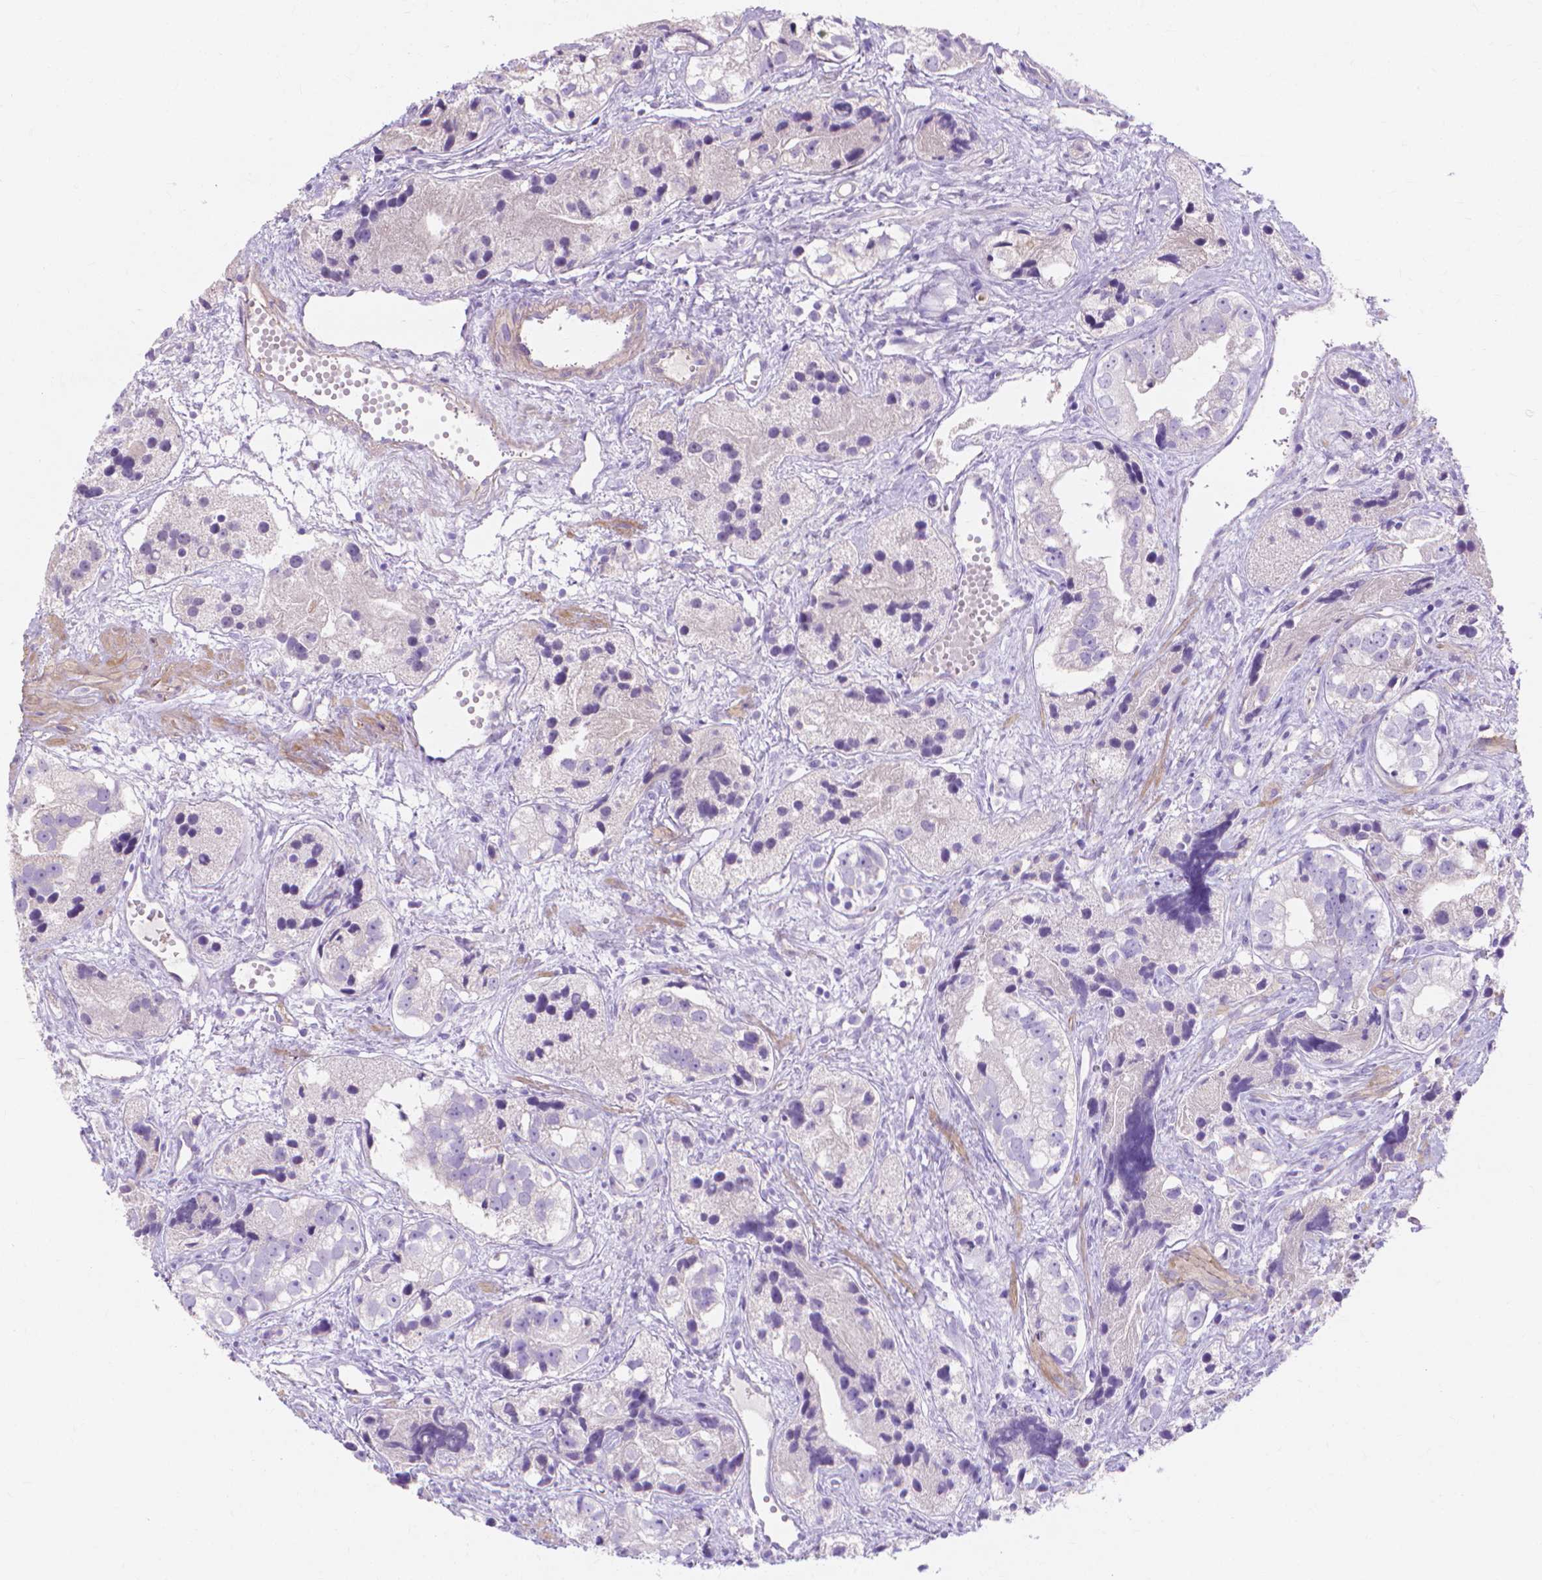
{"staining": {"intensity": "negative", "quantity": "none", "location": "none"}, "tissue": "prostate cancer", "cell_type": "Tumor cells", "image_type": "cancer", "snomed": [{"axis": "morphology", "description": "Adenocarcinoma, High grade"}, {"axis": "topography", "description": "Prostate"}], "caption": "The IHC micrograph has no significant expression in tumor cells of high-grade adenocarcinoma (prostate) tissue. Brightfield microscopy of immunohistochemistry stained with DAB (brown) and hematoxylin (blue), captured at high magnification.", "gene": "MBLAC1", "patient": {"sex": "male", "age": 68}}